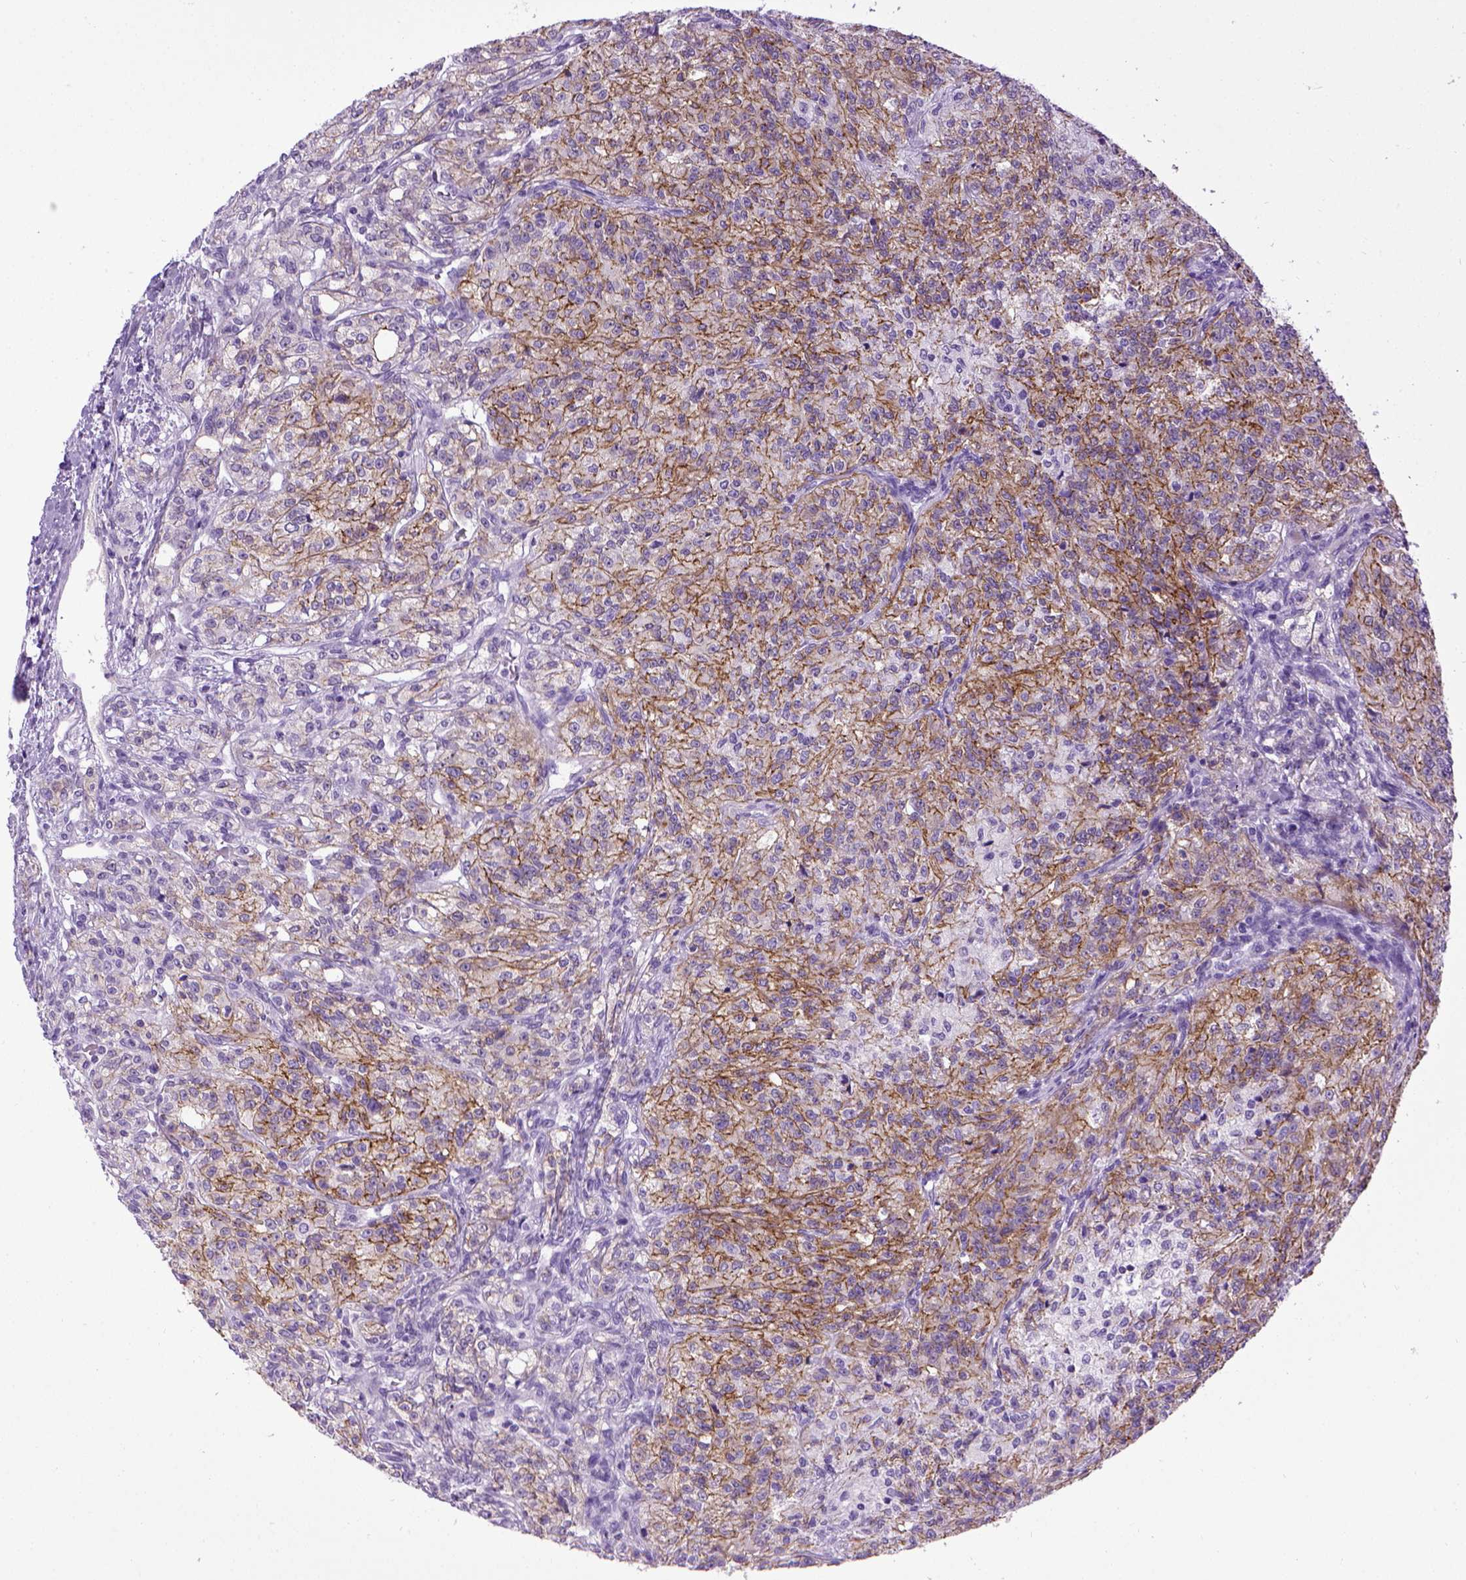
{"staining": {"intensity": "moderate", "quantity": ">75%", "location": "cytoplasmic/membranous"}, "tissue": "renal cancer", "cell_type": "Tumor cells", "image_type": "cancer", "snomed": [{"axis": "morphology", "description": "Adenocarcinoma, NOS"}, {"axis": "topography", "description": "Kidney"}], "caption": "Brown immunohistochemical staining in human renal cancer (adenocarcinoma) shows moderate cytoplasmic/membranous expression in about >75% of tumor cells.", "gene": "CDH1", "patient": {"sex": "female", "age": 63}}